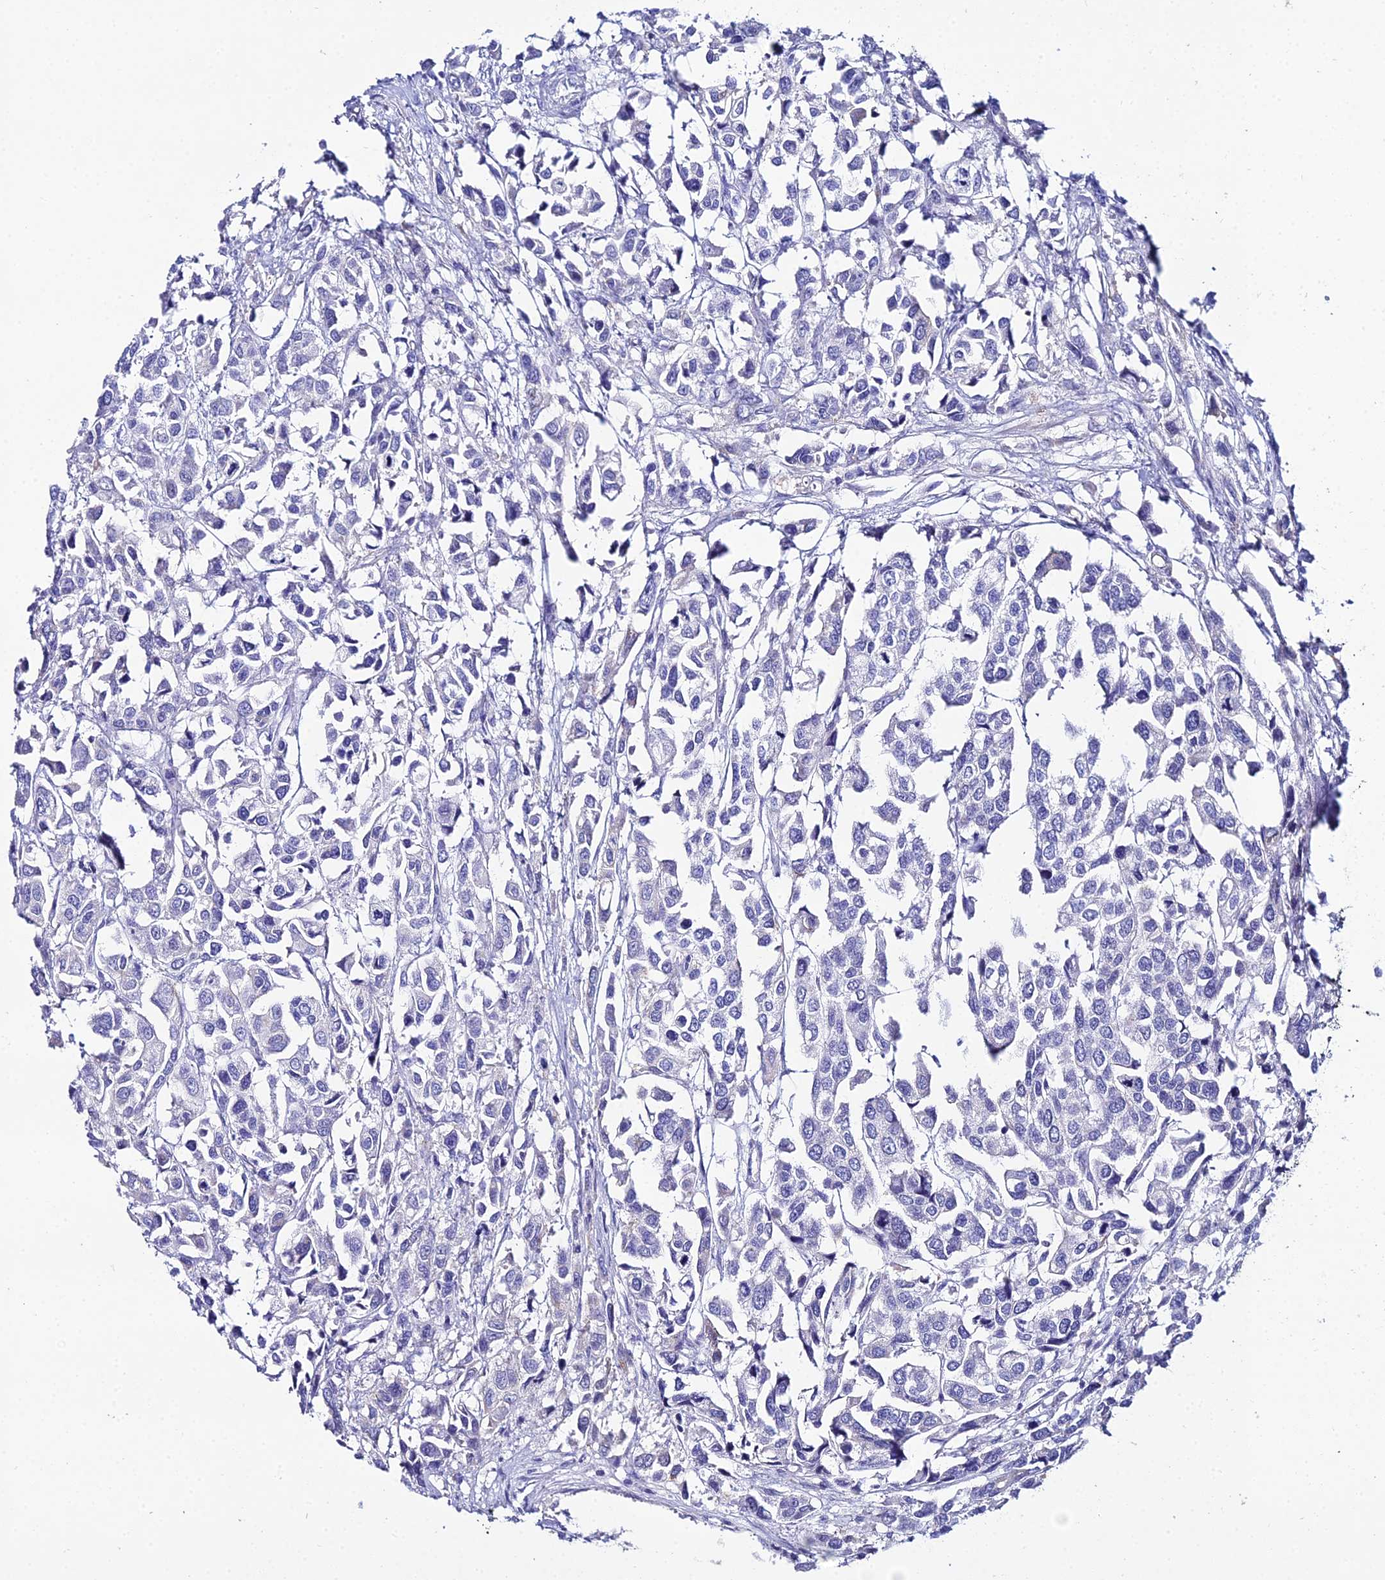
{"staining": {"intensity": "negative", "quantity": "none", "location": "none"}, "tissue": "urothelial cancer", "cell_type": "Tumor cells", "image_type": "cancer", "snomed": [{"axis": "morphology", "description": "Urothelial carcinoma, High grade"}, {"axis": "topography", "description": "Urinary bladder"}], "caption": "Urothelial cancer stained for a protein using IHC shows no staining tumor cells.", "gene": "DHX34", "patient": {"sex": "male", "age": 67}}